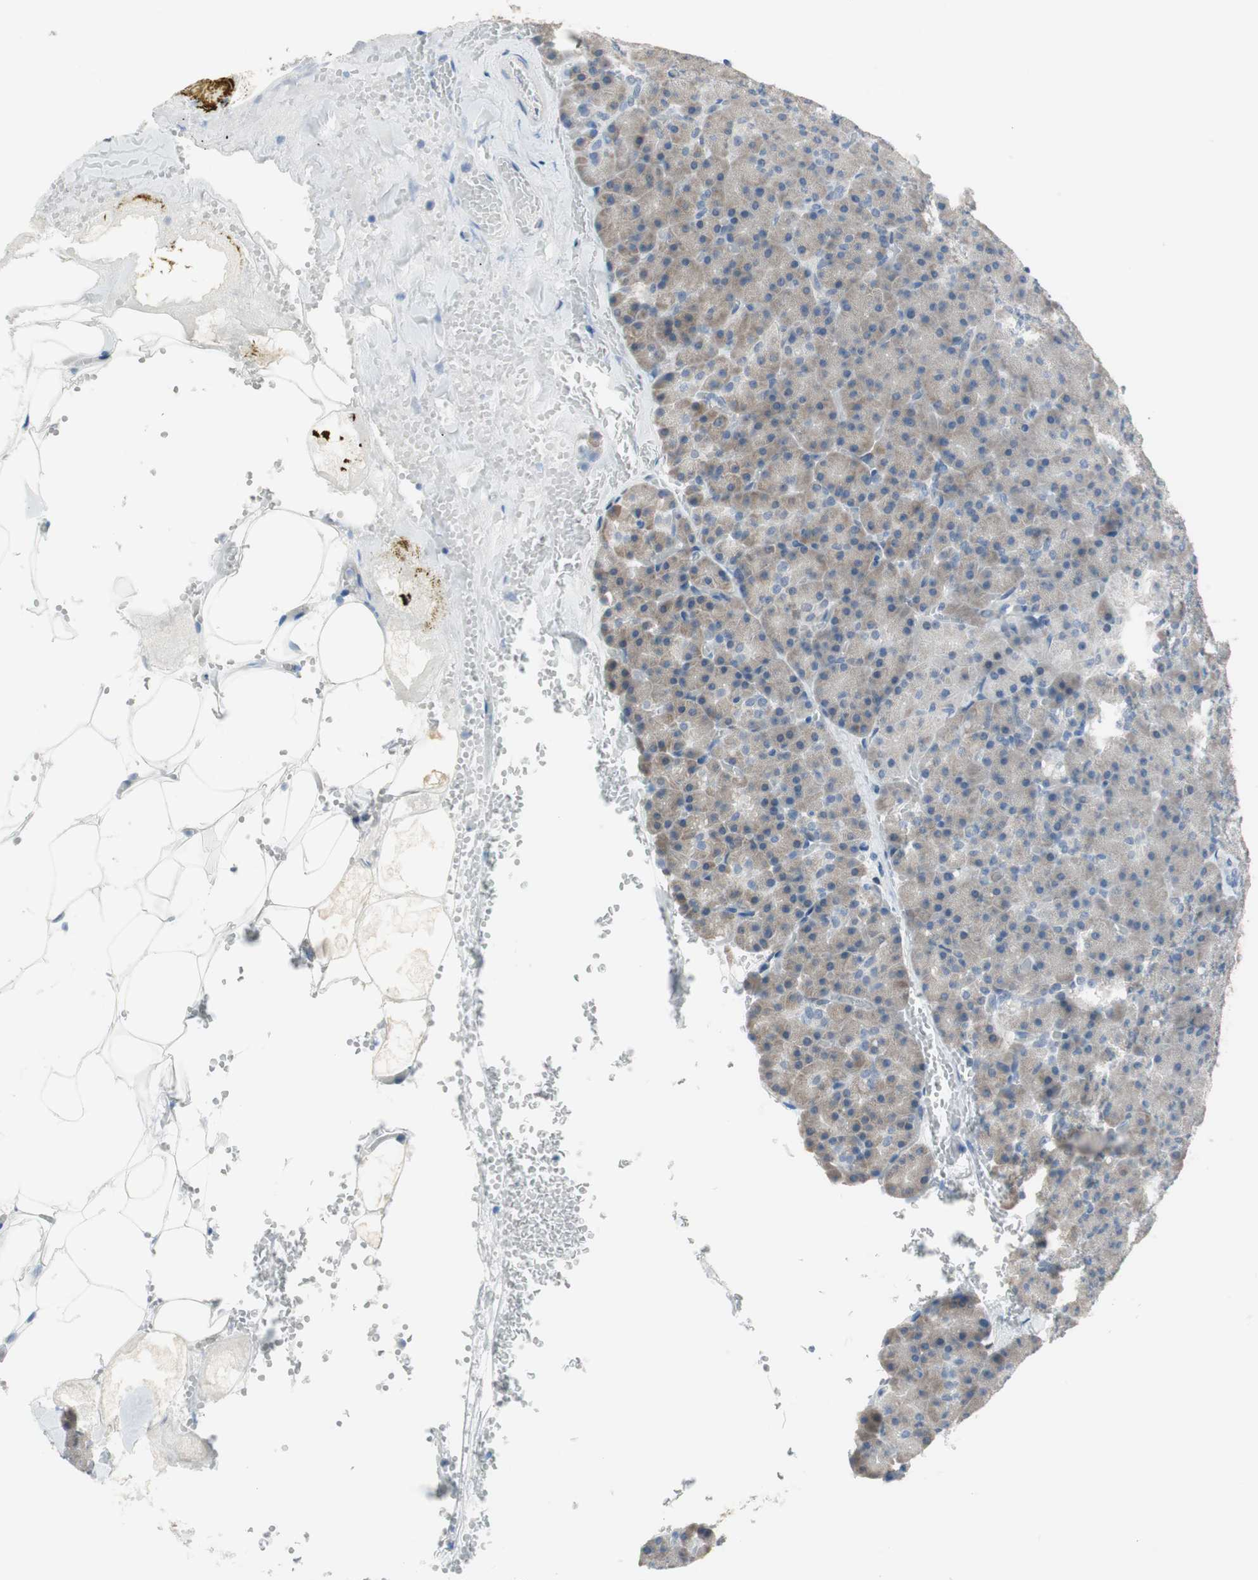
{"staining": {"intensity": "weak", "quantity": "<25%", "location": "cytoplasmic/membranous"}, "tissue": "pancreas", "cell_type": "Exocrine glandular cells", "image_type": "normal", "snomed": [{"axis": "morphology", "description": "Normal tissue, NOS"}, {"axis": "topography", "description": "Pancreas"}], "caption": "DAB immunohistochemical staining of unremarkable pancreas displays no significant staining in exocrine glandular cells. (DAB (3,3'-diaminobenzidine) immunohistochemistry (IHC) visualized using brightfield microscopy, high magnification).", "gene": "GRHL1", "patient": {"sex": "female", "age": 35}}